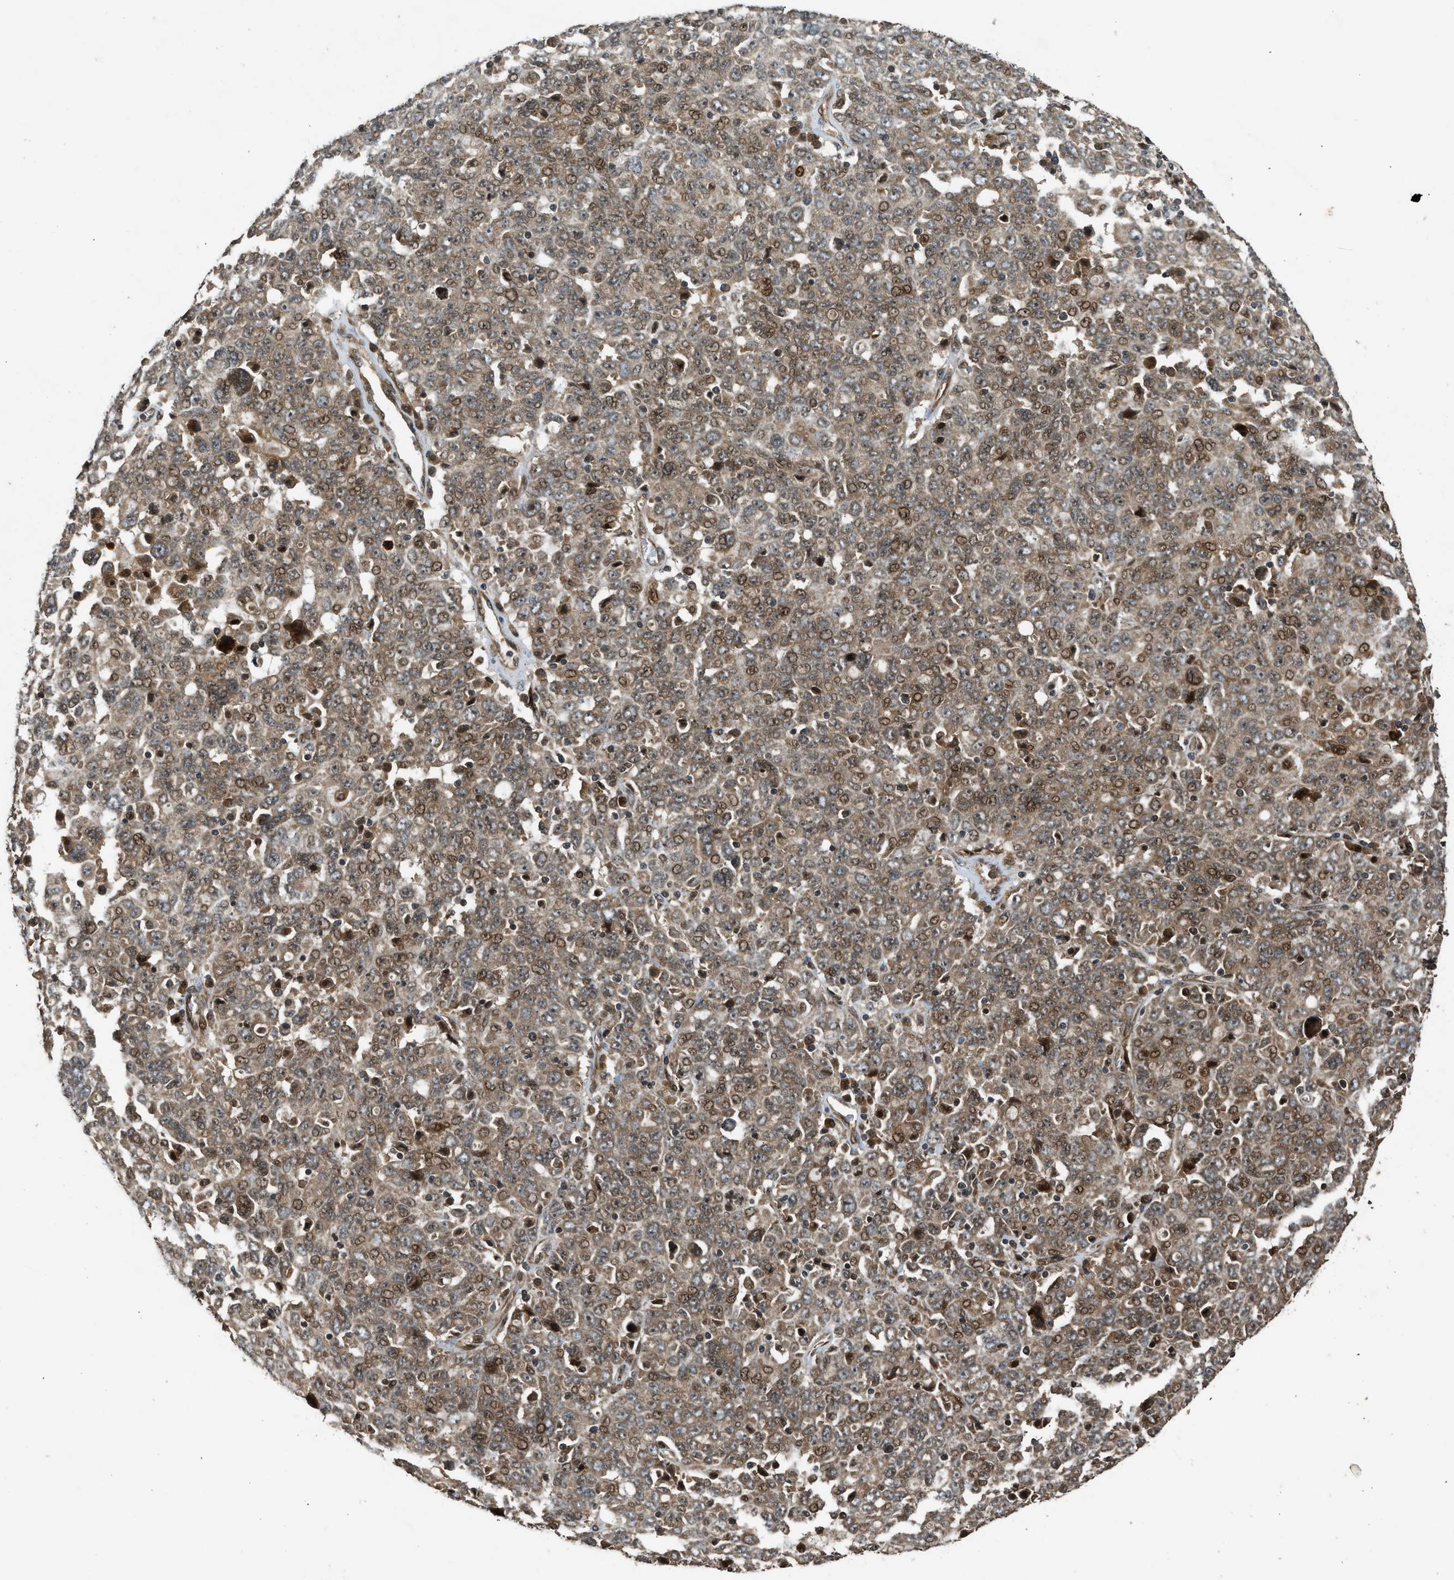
{"staining": {"intensity": "moderate", "quantity": ">75%", "location": "cytoplasmic/membranous,nuclear"}, "tissue": "ovarian cancer", "cell_type": "Tumor cells", "image_type": "cancer", "snomed": [{"axis": "morphology", "description": "Carcinoma, endometroid"}, {"axis": "topography", "description": "Ovary"}], "caption": "Protein staining exhibits moderate cytoplasmic/membranous and nuclear expression in about >75% of tumor cells in ovarian cancer (endometroid carcinoma).", "gene": "TXNL1", "patient": {"sex": "female", "age": 62}}